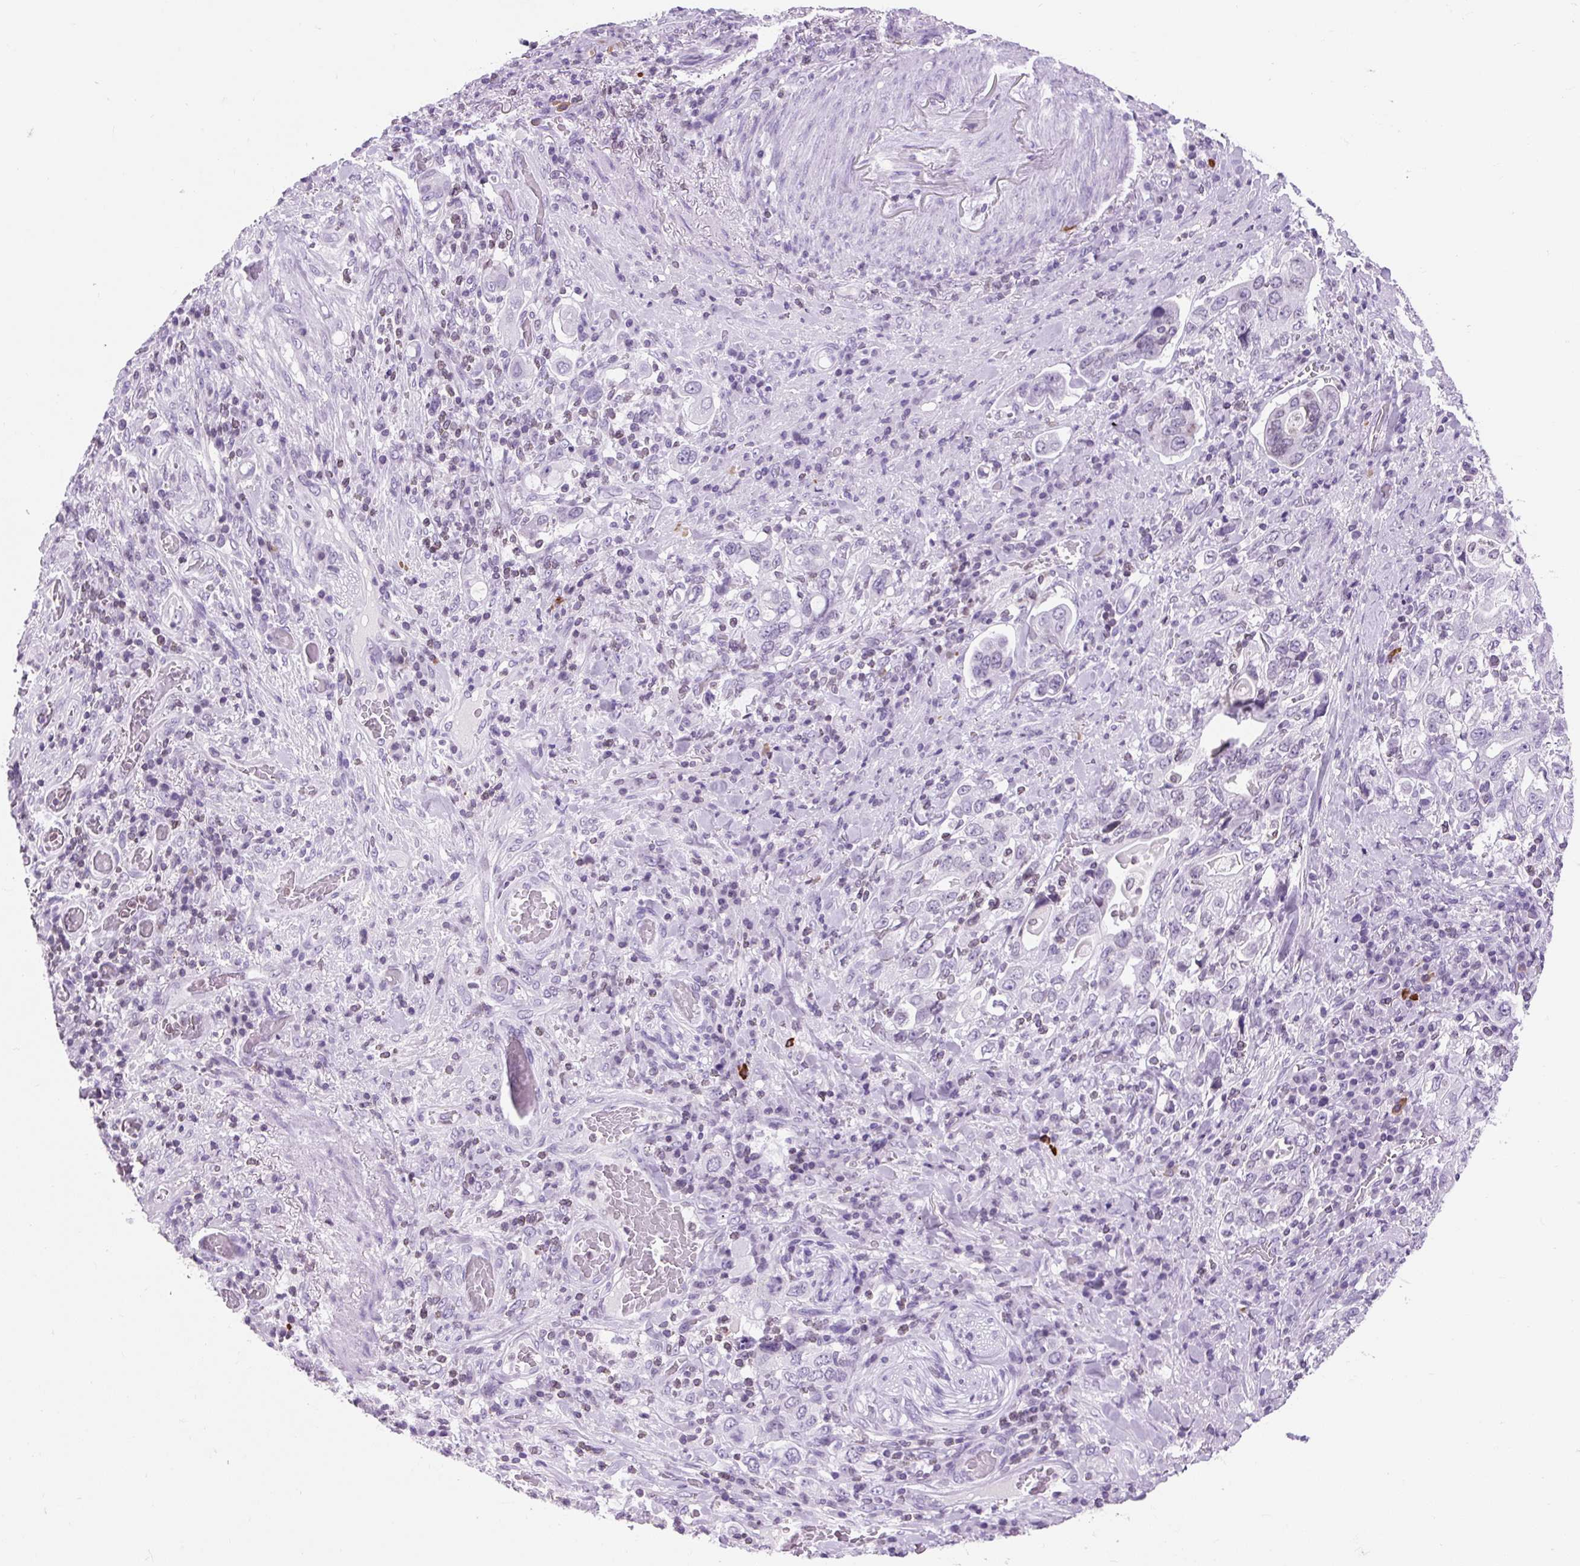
{"staining": {"intensity": "negative", "quantity": "none", "location": "none"}, "tissue": "stomach cancer", "cell_type": "Tumor cells", "image_type": "cancer", "snomed": [{"axis": "morphology", "description": "Adenocarcinoma, NOS"}, {"axis": "topography", "description": "Stomach, upper"}, {"axis": "topography", "description": "Stomach"}], "caption": "Photomicrograph shows no significant protein staining in tumor cells of stomach cancer (adenocarcinoma). (Immunohistochemistry (ihc), brightfield microscopy, high magnification).", "gene": "VPREB1", "patient": {"sex": "male", "age": 62}}